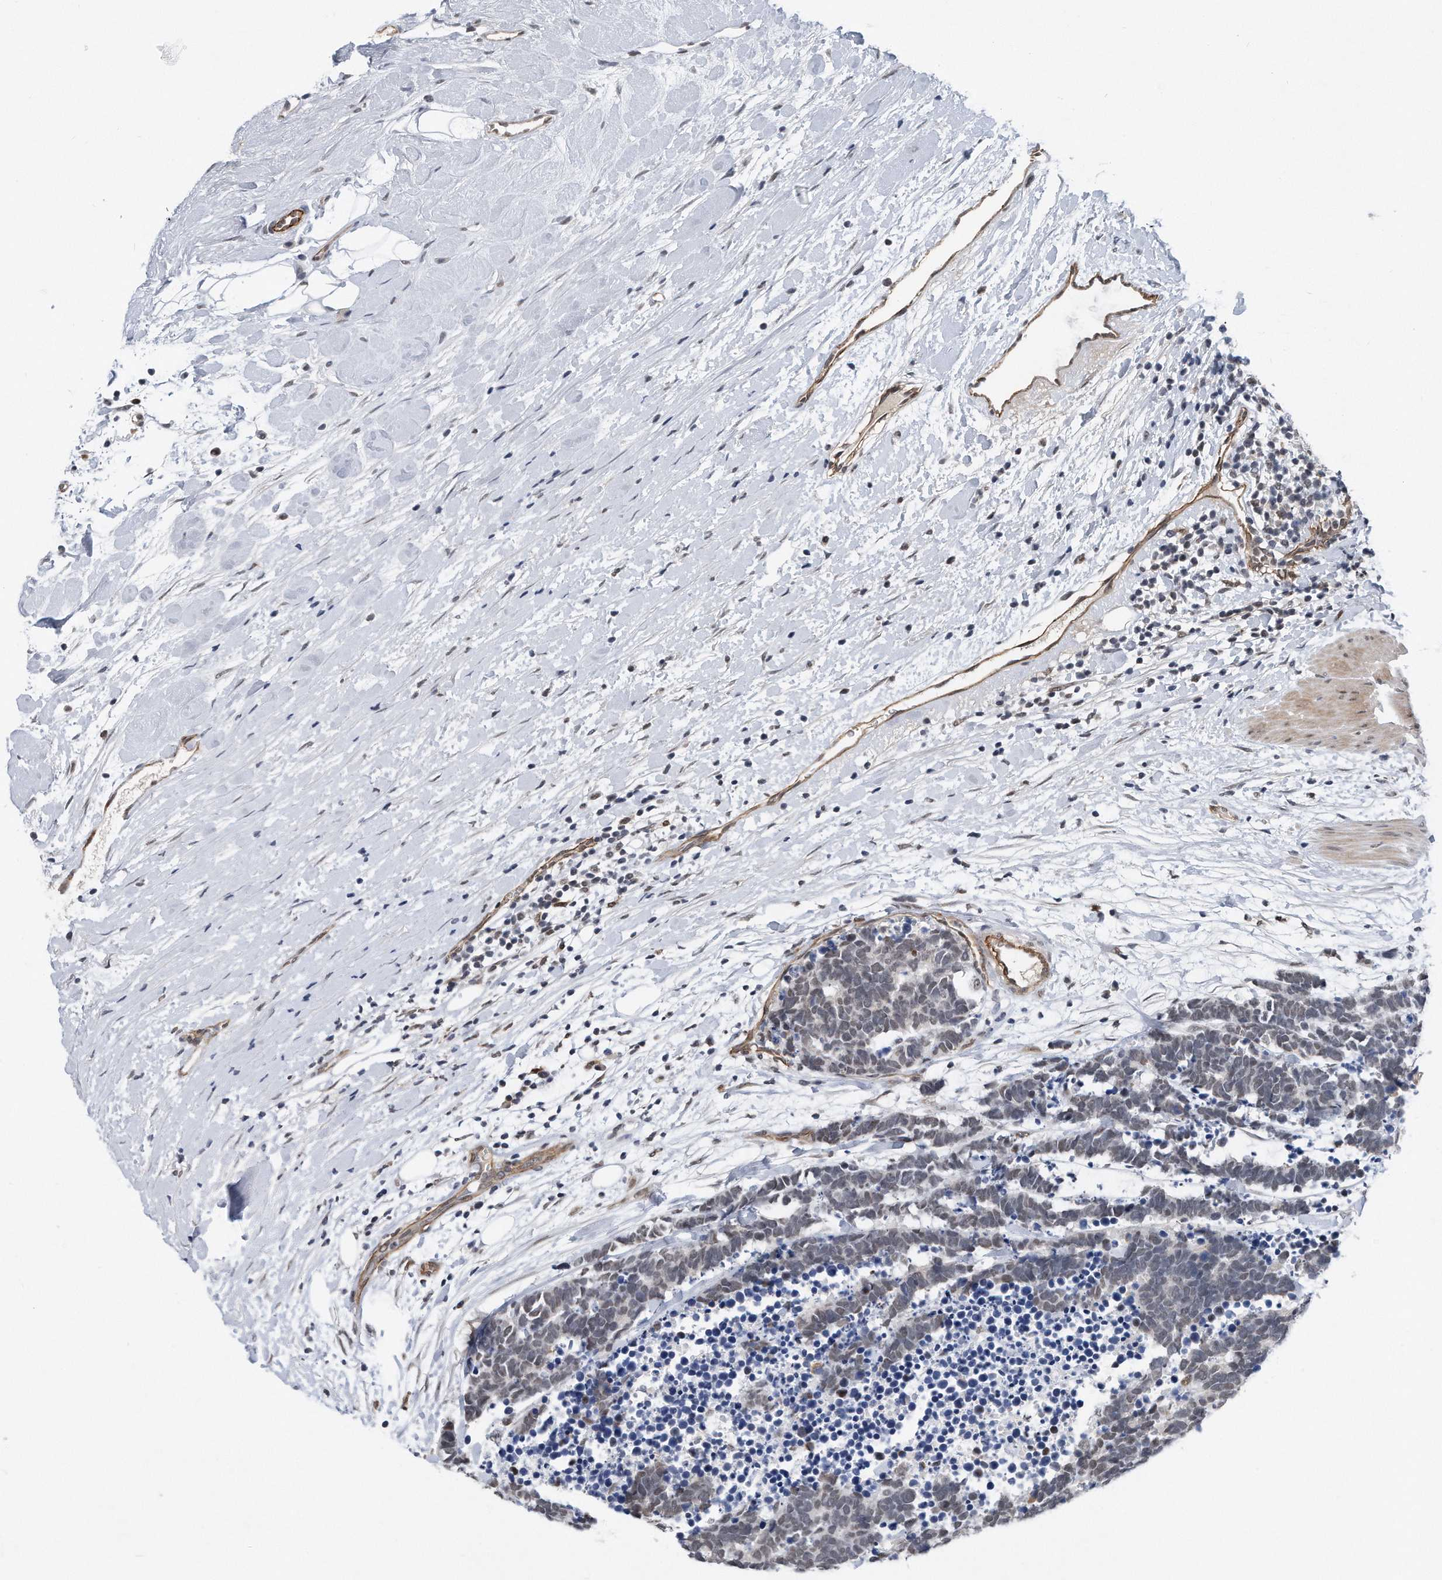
{"staining": {"intensity": "weak", "quantity": "25%-75%", "location": "cytoplasmic/membranous,nuclear"}, "tissue": "carcinoid", "cell_type": "Tumor cells", "image_type": "cancer", "snomed": [{"axis": "morphology", "description": "Carcinoma, NOS"}, {"axis": "morphology", "description": "Carcinoid, malignant, NOS"}, {"axis": "topography", "description": "Urinary bladder"}], "caption": "Protein staining of carcinoid tissue reveals weak cytoplasmic/membranous and nuclear expression in about 25%-75% of tumor cells.", "gene": "TP53INP1", "patient": {"sex": "male", "age": 57}}